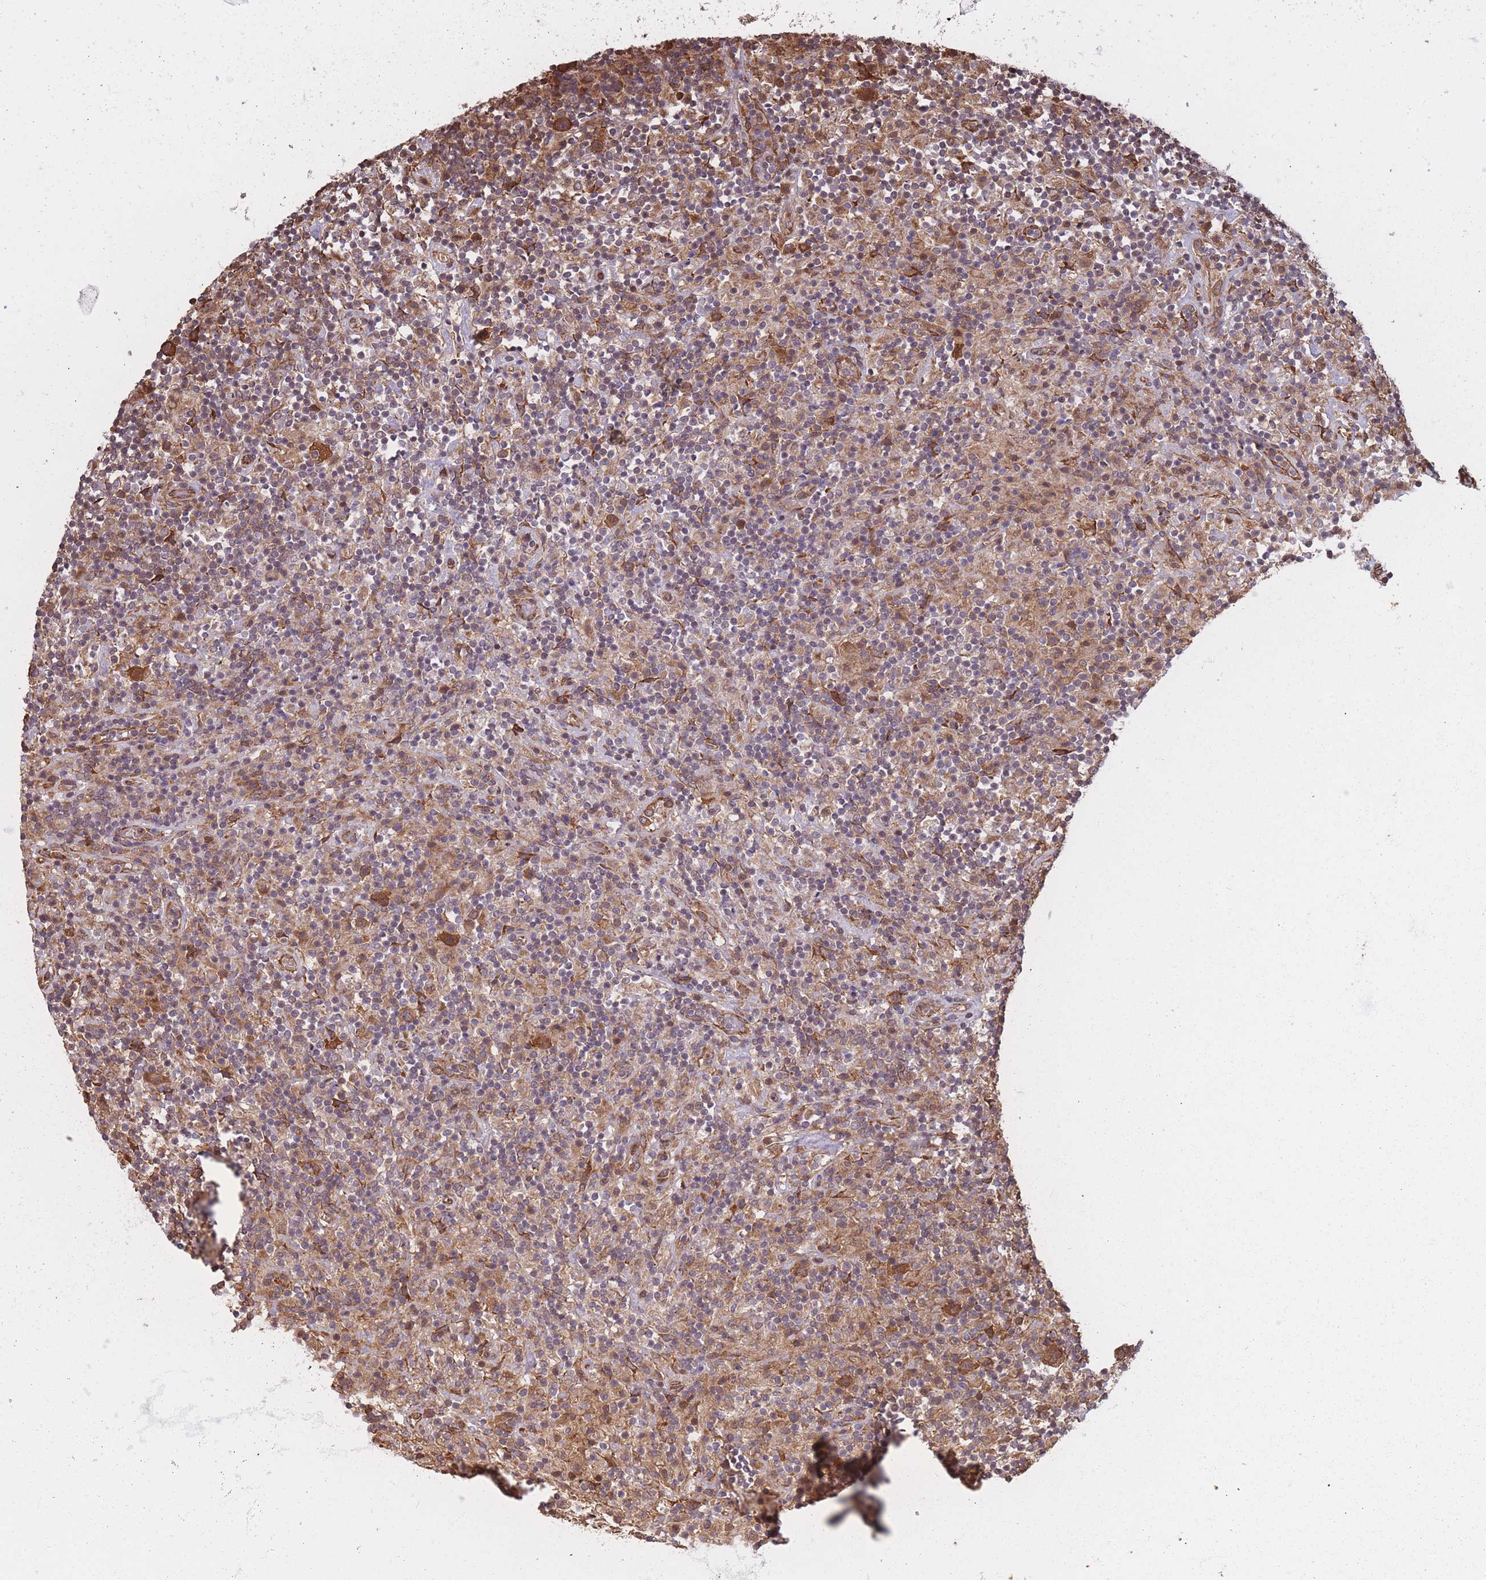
{"staining": {"intensity": "strong", "quantity": ">75%", "location": "cytoplasmic/membranous"}, "tissue": "lymphoma", "cell_type": "Tumor cells", "image_type": "cancer", "snomed": [{"axis": "morphology", "description": "Hodgkin's disease, NOS"}, {"axis": "topography", "description": "Lymph node"}], "caption": "There is high levels of strong cytoplasmic/membranous positivity in tumor cells of Hodgkin's disease, as demonstrated by immunohistochemical staining (brown color).", "gene": "ARL13B", "patient": {"sex": "male", "age": 70}}